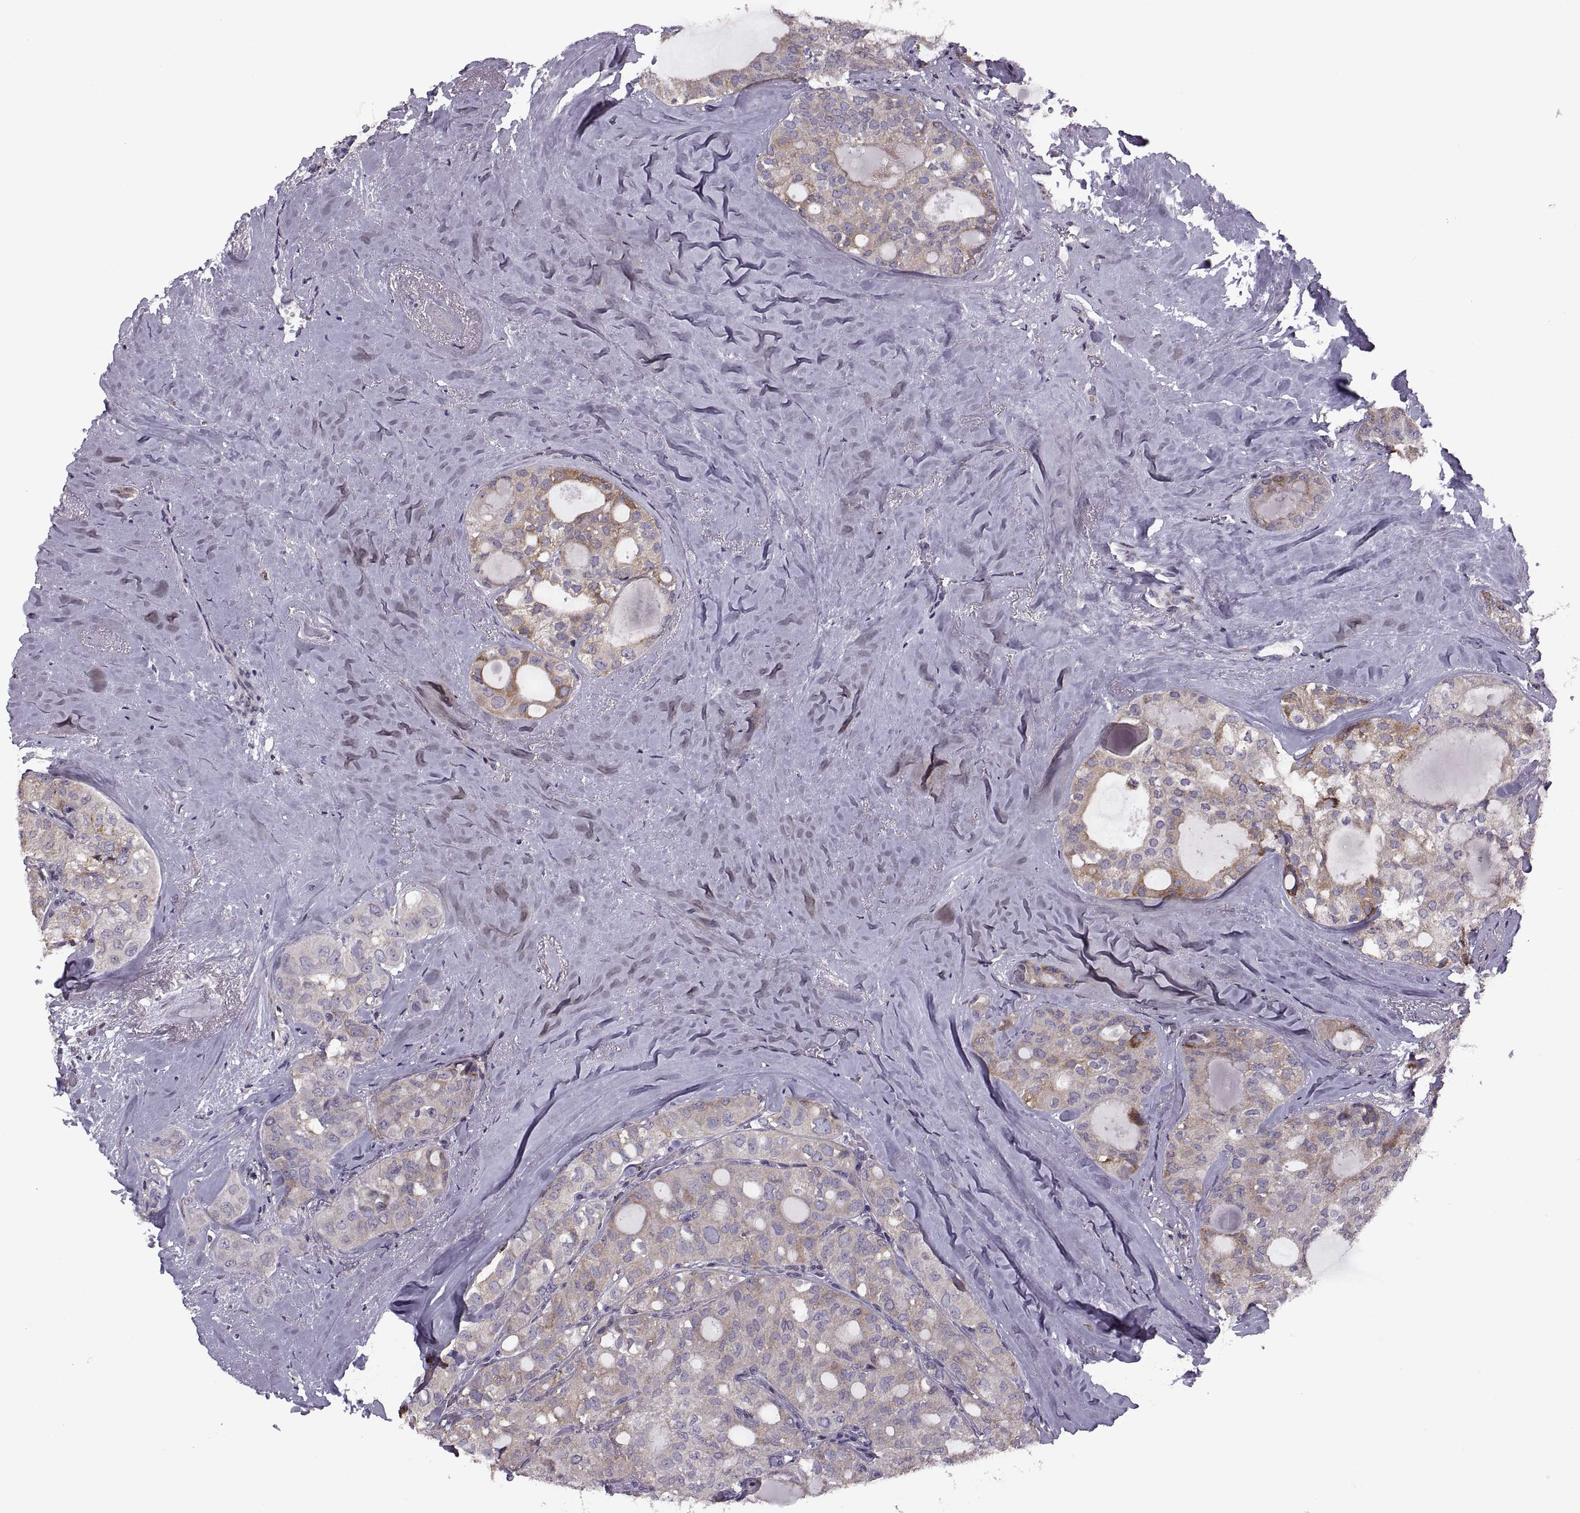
{"staining": {"intensity": "moderate", "quantity": "25%-75%", "location": "cytoplasmic/membranous"}, "tissue": "thyroid cancer", "cell_type": "Tumor cells", "image_type": "cancer", "snomed": [{"axis": "morphology", "description": "Follicular adenoma carcinoma, NOS"}, {"axis": "topography", "description": "Thyroid gland"}], "caption": "The photomicrograph reveals immunohistochemical staining of follicular adenoma carcinoma (thyroid). There is moderate cytoplasmic/membranous expression is seen in about 25%-75% of tumor cells. The staining is performed using DAB (3,3'-diaminobenzidine) brown chromogen to label protein expression. The nuclei are counter-stained blue using hematoxylin.", "gene": "LETM2", "patient": {"sex": "male", "age": 75}}